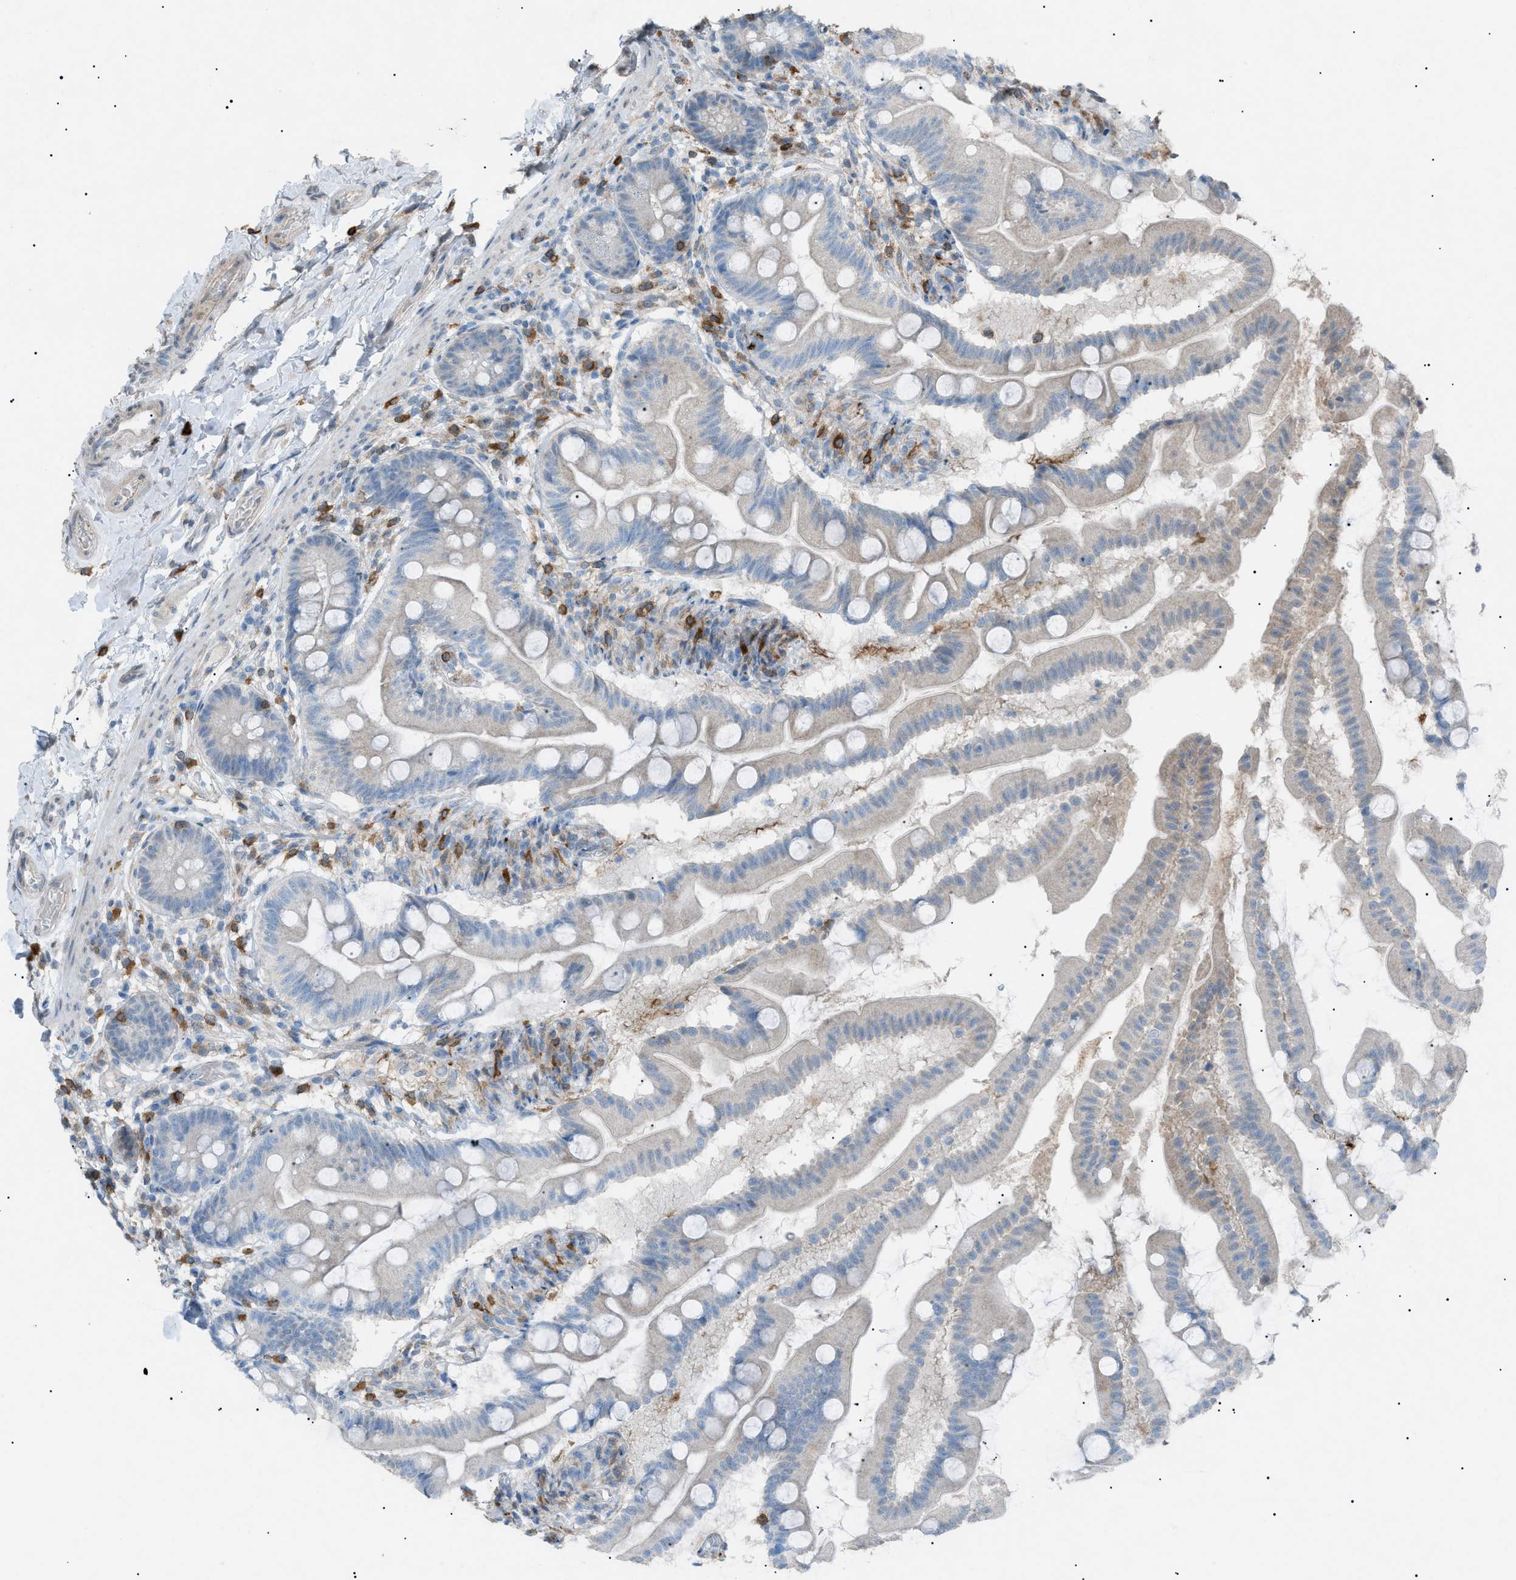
{"staining": {"intensity": "weak", "quantity": "25%-75%", "location": "cytoplasmic/membranous"}, "tissue": "small intestine", "cell_type": "Glandular cells", "image_type": "normal", "snomed": [{"axis": "morphology", "description": "Normal tissue, NOS"}, {"axis": "topography", "description": "Small intestine"}], "caption": "A brown stain shows weak cytoplasmic/membranous expression of a protein in glandular cells of benign small intestine.", "gene": "BTK", "patient": {"sex": "female", "age": 56}}